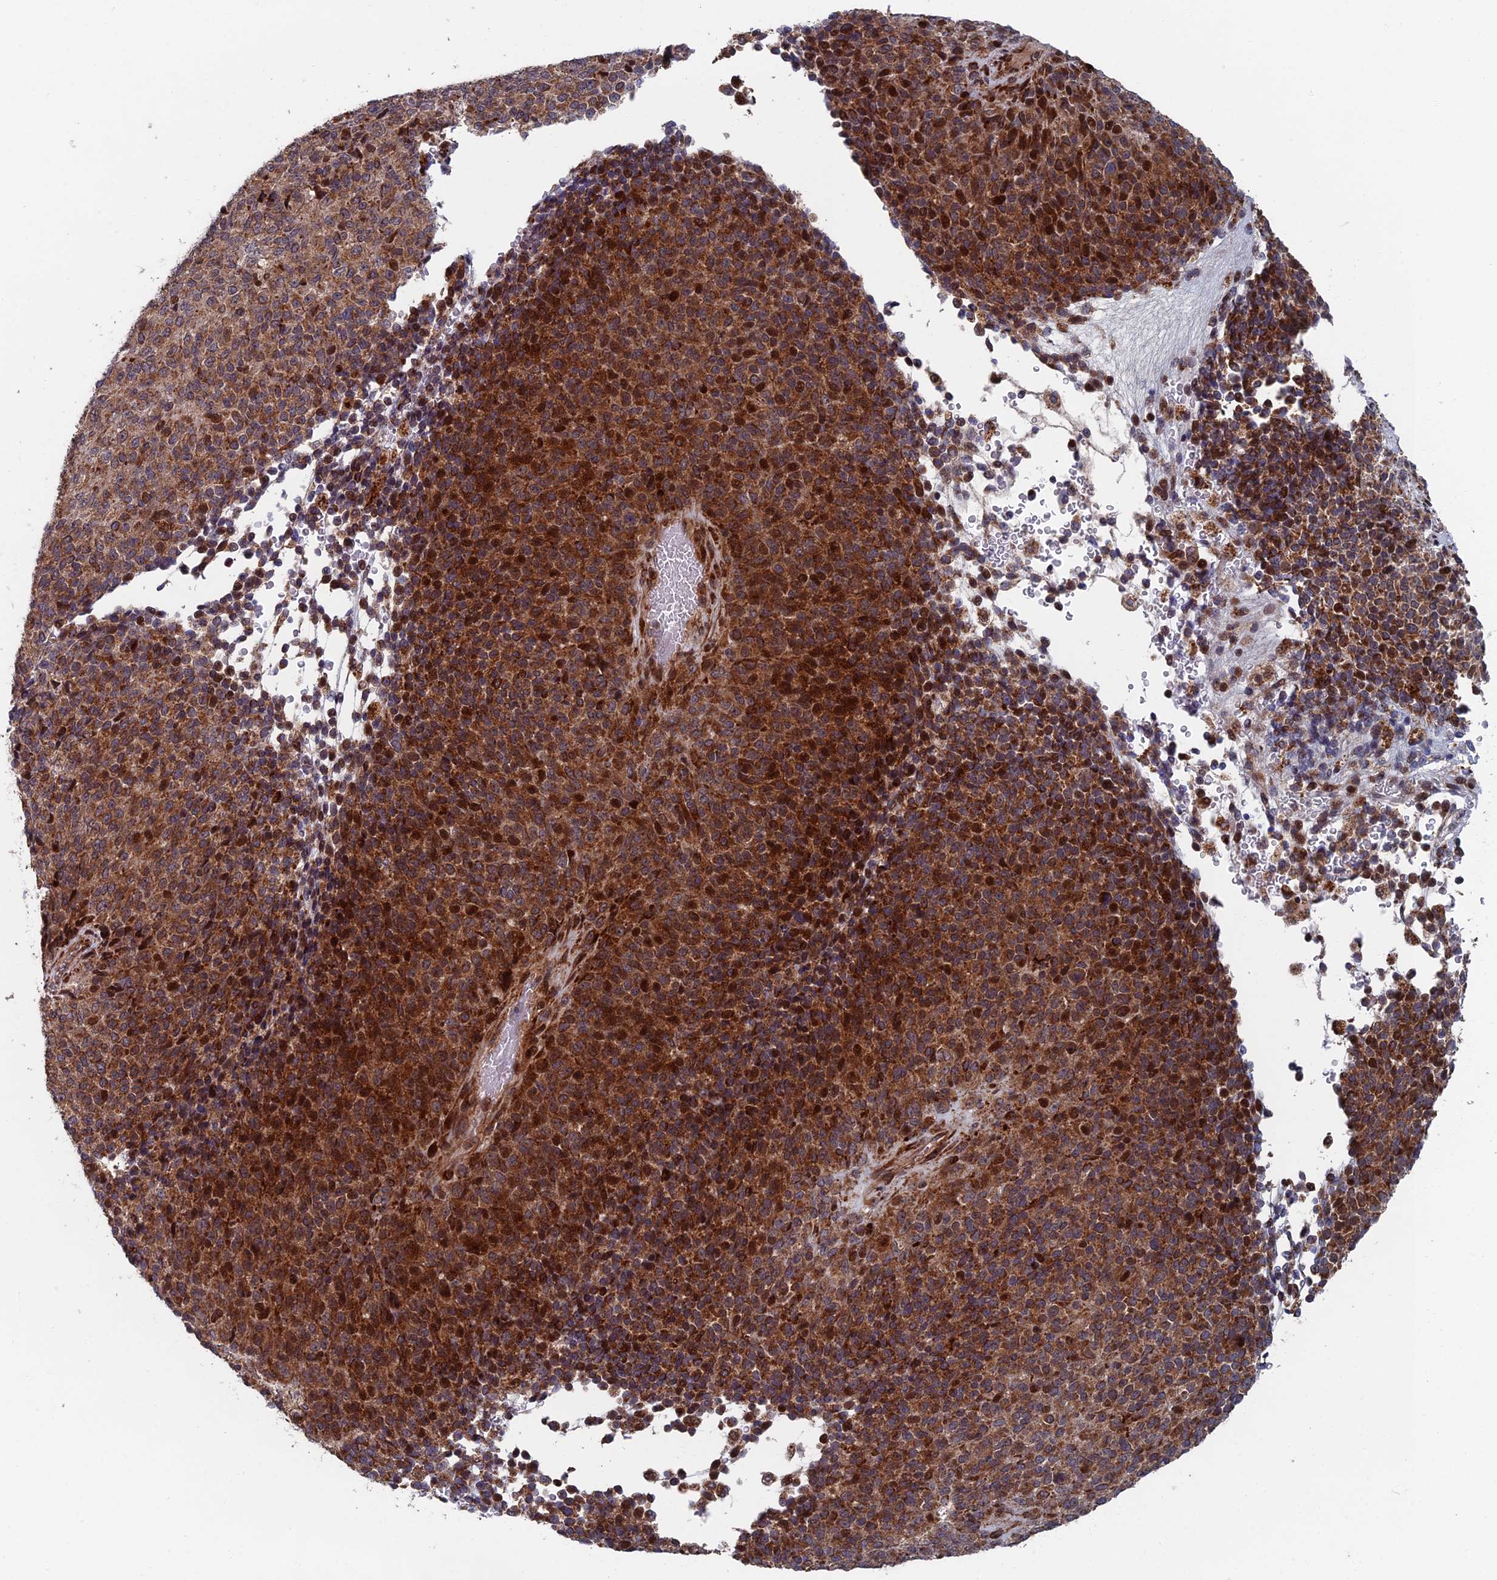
{"staining": {"intensity": "moderate", "quantity": ">75%", "location": "cytoplasmic/membranous,nuclear"}, "tissue": "melanoma", "cell_type": "Tumor cells", "image_type": "cancer", "snomed": [{"axis": "morphology", "description": "Malignant melanoma, Metastatic site"}, {"axis": "topography", "description": "Brain"}], "caption": "Human melanoma stained with a brown dye shows moderate cytoplasmic/membranous and nuclear positive positivity in about >75% of tumor cells.", "gene": "GTF2IRD1", "patient": {"sex": "female", "age": 56}}